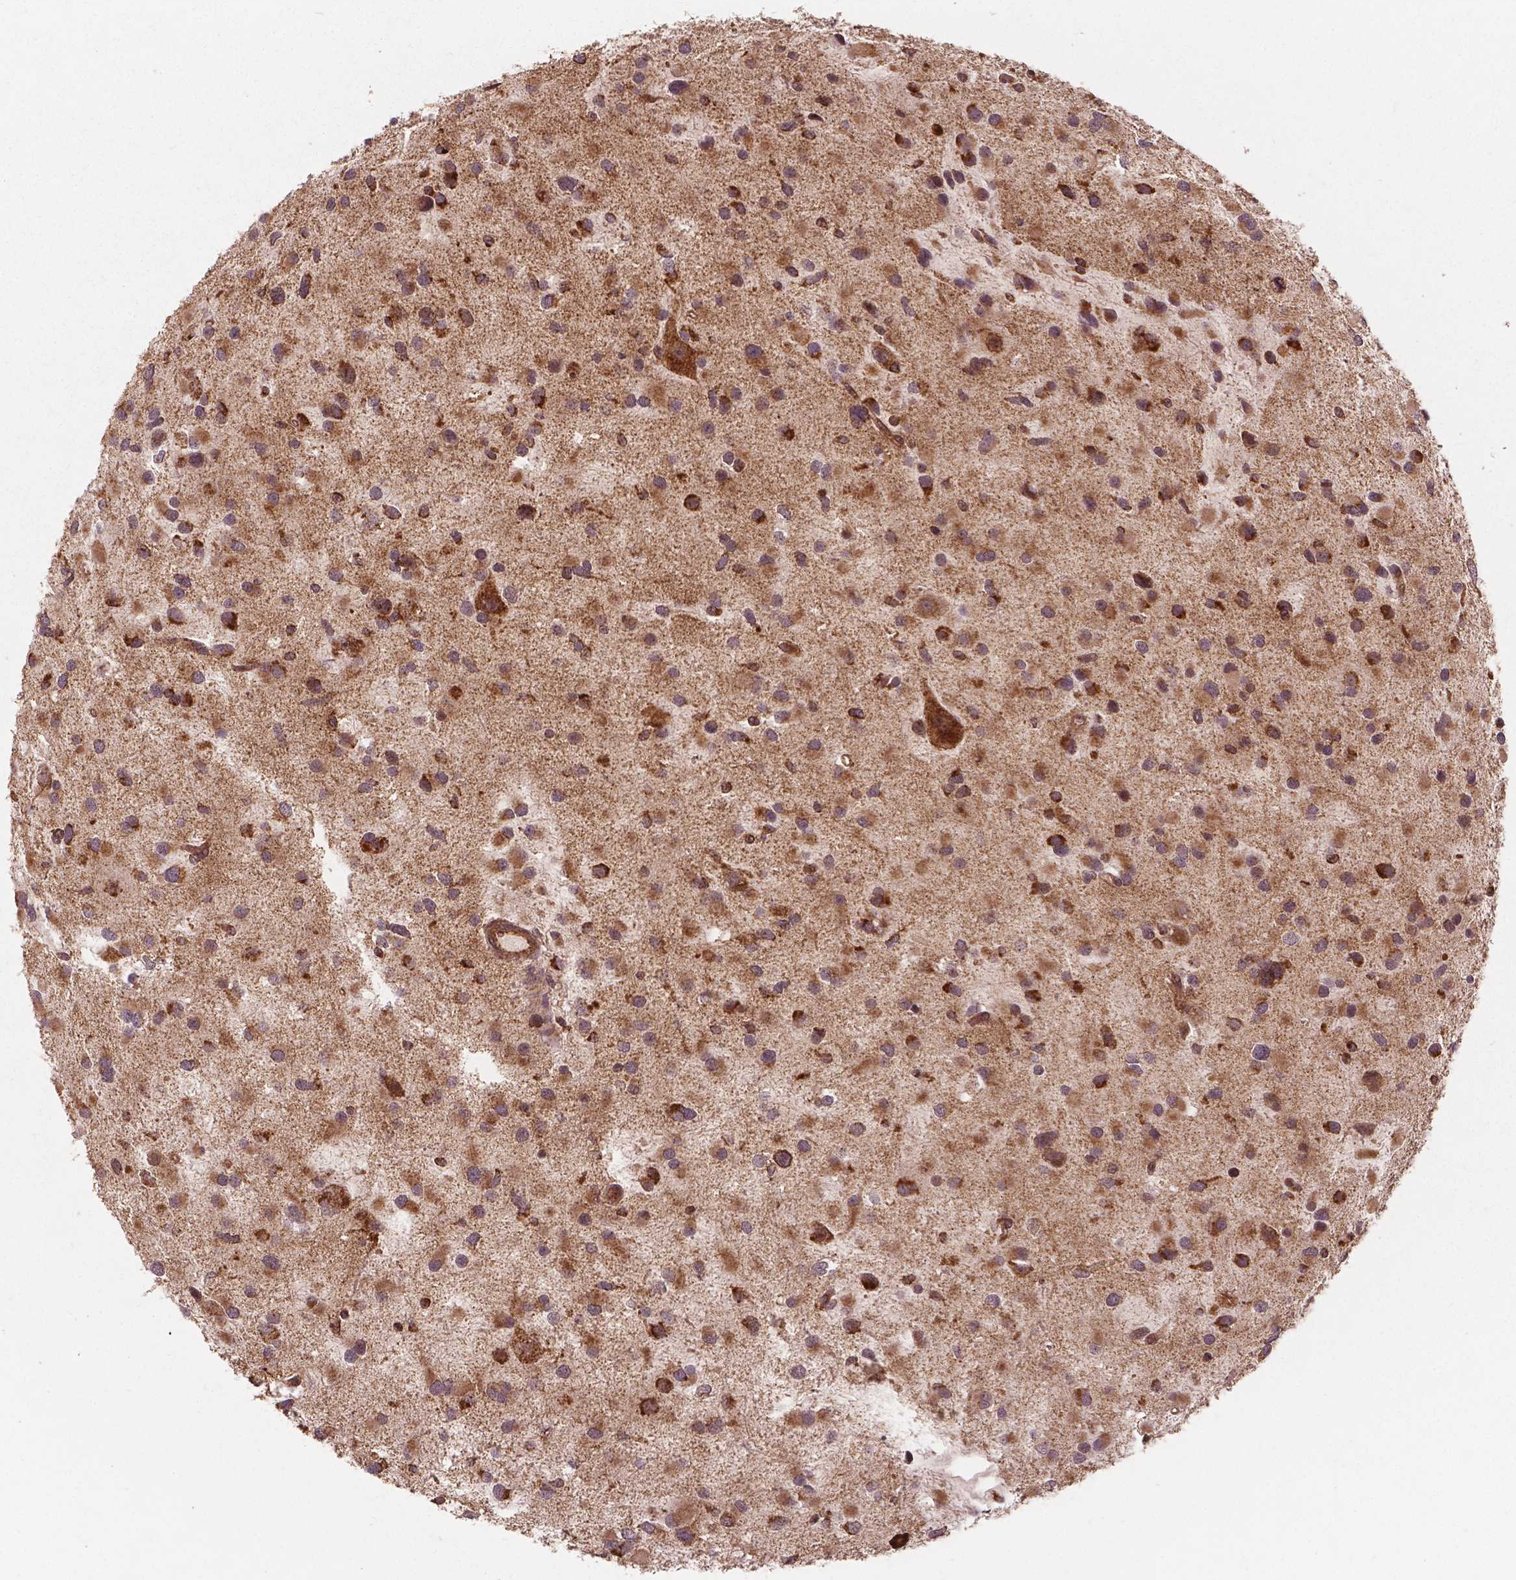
{"staining": {"intensity": "strong", "quantity": ">75%", "location": "cytoplasmic/membranous"}, "tissue": "glioma", "cell_type": "Tumor cells", "image_type": "cancer", "snomed": [{"axis": "morphology", "description": "Glioma, malignant, Low grade"}, {"axis": "topography", "description": "Brain"}], "caption": "Protein analysis of glioma tissue reveals strong cytoplasmic/membranous positivity in approximately >75% of tumor cells.", "gene": "PGAM5", "patient": {"sex": "female", "age": 32}}